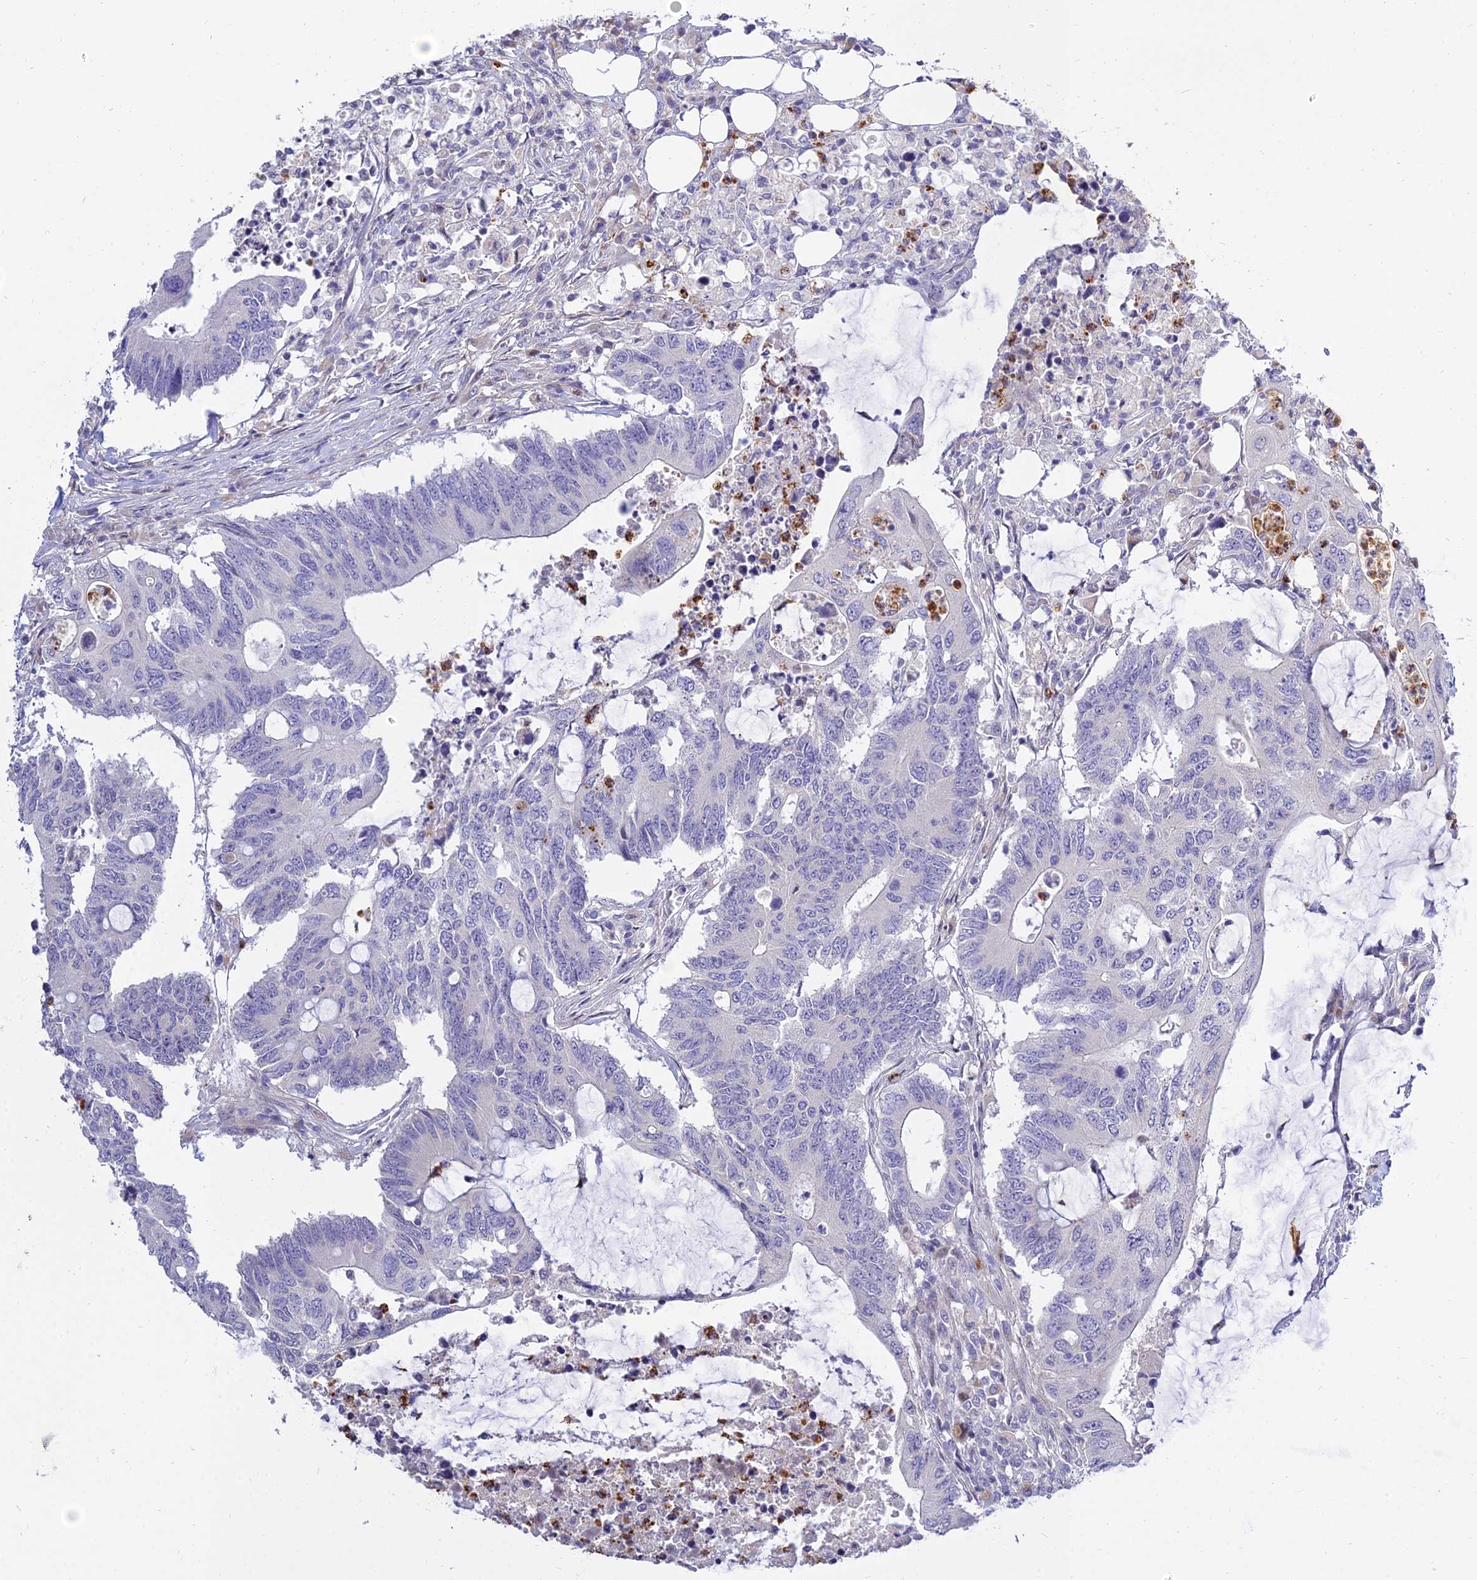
{"staining": {"intensity": "negative", "quantity": "none", "location": "none"}, "tissue": "colorectal cancer", "cell_type": "Tumor cells", "image_type": "cancer", "snomed": [{"axis": "morphology", "description": "Adenocarcinoma, NOS"}, {"axis": "topography", "description": "Colon"}], "caption": "There is no significant staining in tumor cells of colorectal cancer.", "gene": "VWC2L", "patient": {"sex": "male", "age": 71}}